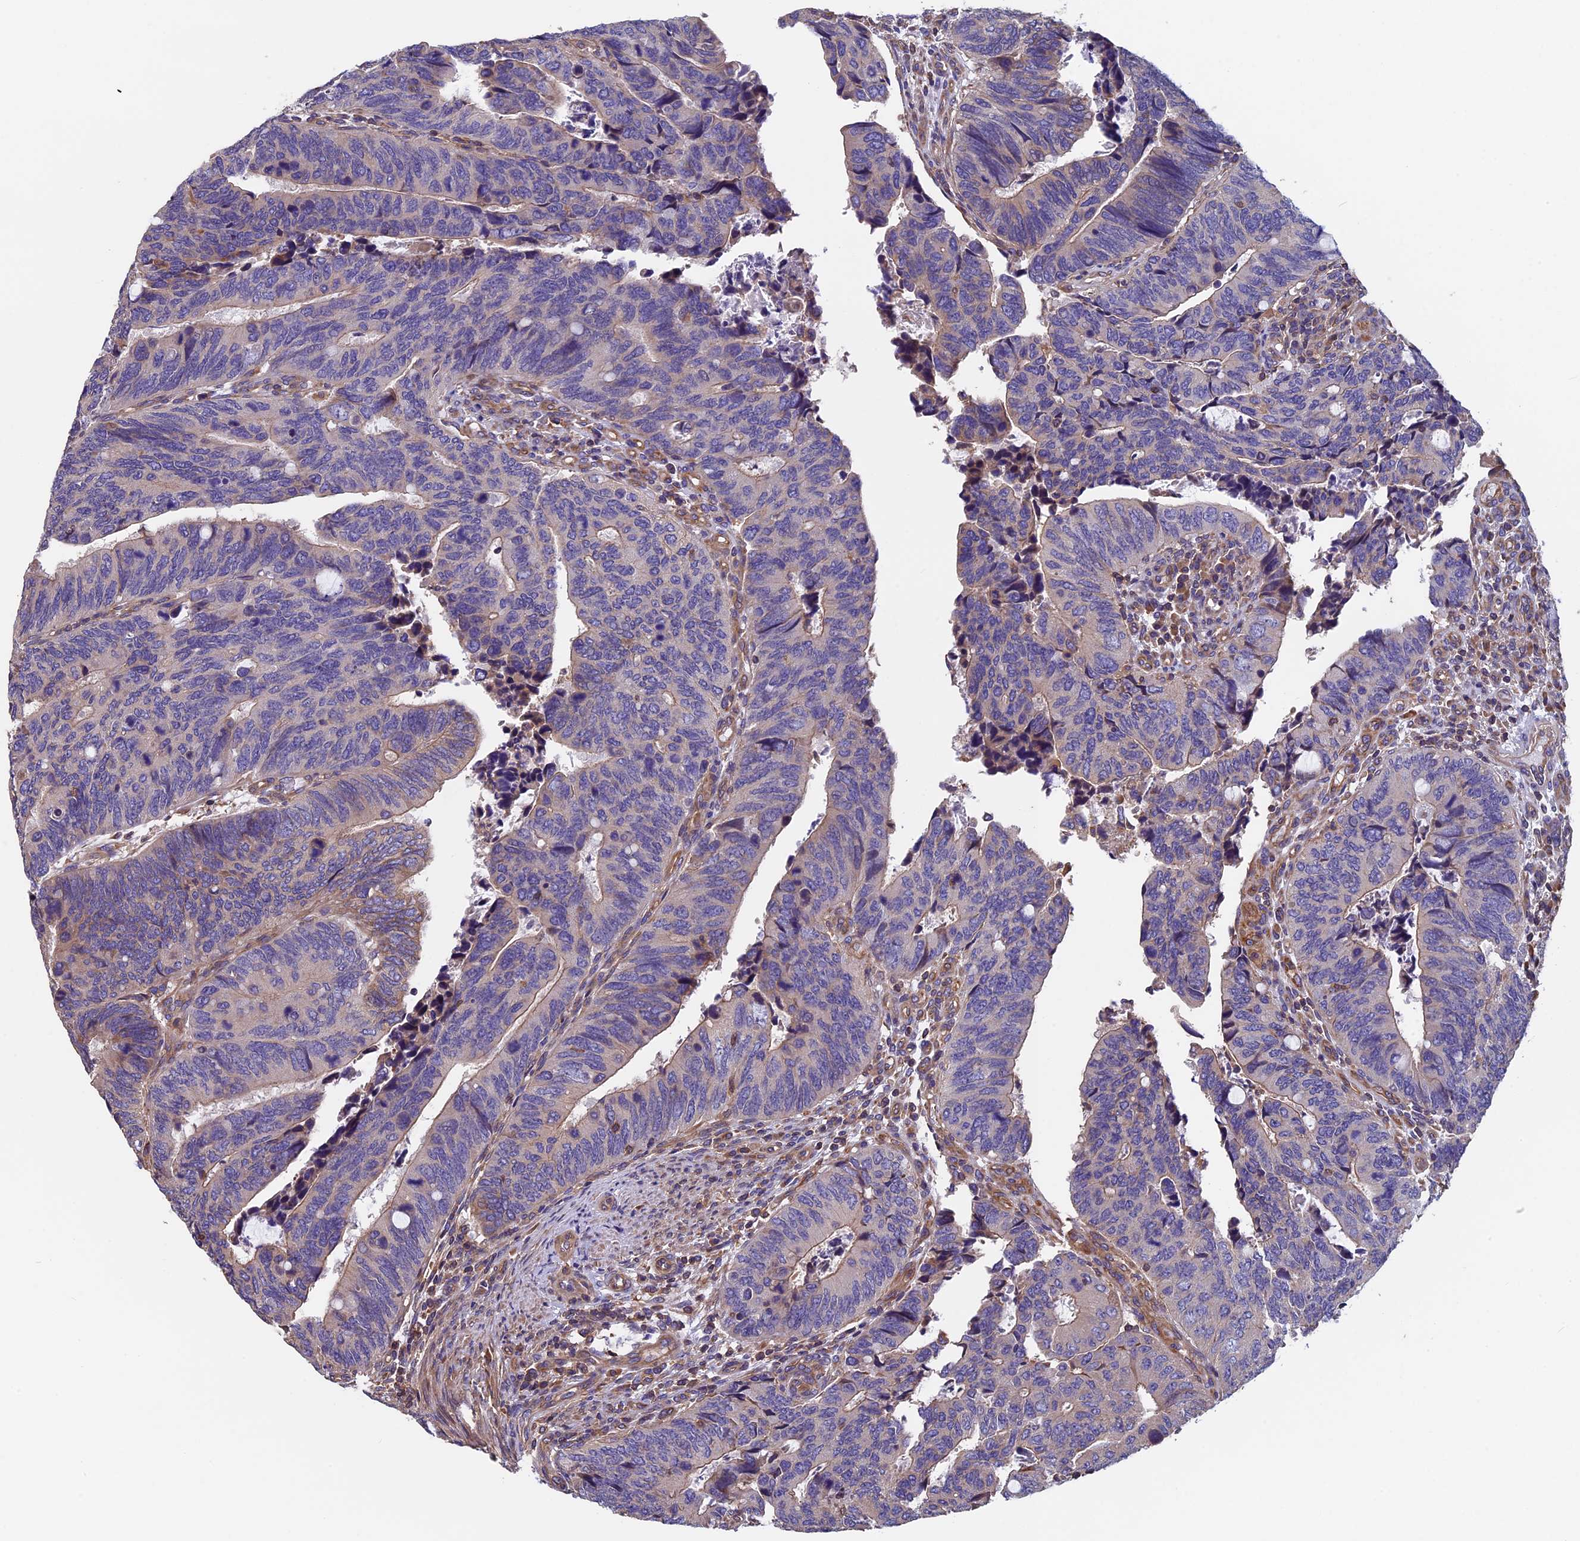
{"staining": {"intensity": "weak", "quantity": "<25%", "location": "cytoplasmic/membranous"}, "tissue": "colorectal cancer", "cell_type": "Tumor cells", "image_type": "cancer", "snomed": [{"axis": "morphology", "description": "Adenocarcinoma, NOS"}, {"axis": "topography", "description": "Colon"}], "caption": "IHC histopathology image of neoplastic tissue: adenocarcinoma (colorectal) stained with DAB (3,3'-diaminobenzidine) reveals no significant protein staining in tumor cells.", "gene": "CCDC153", "patient": {"sex": "male", "age": 87}}